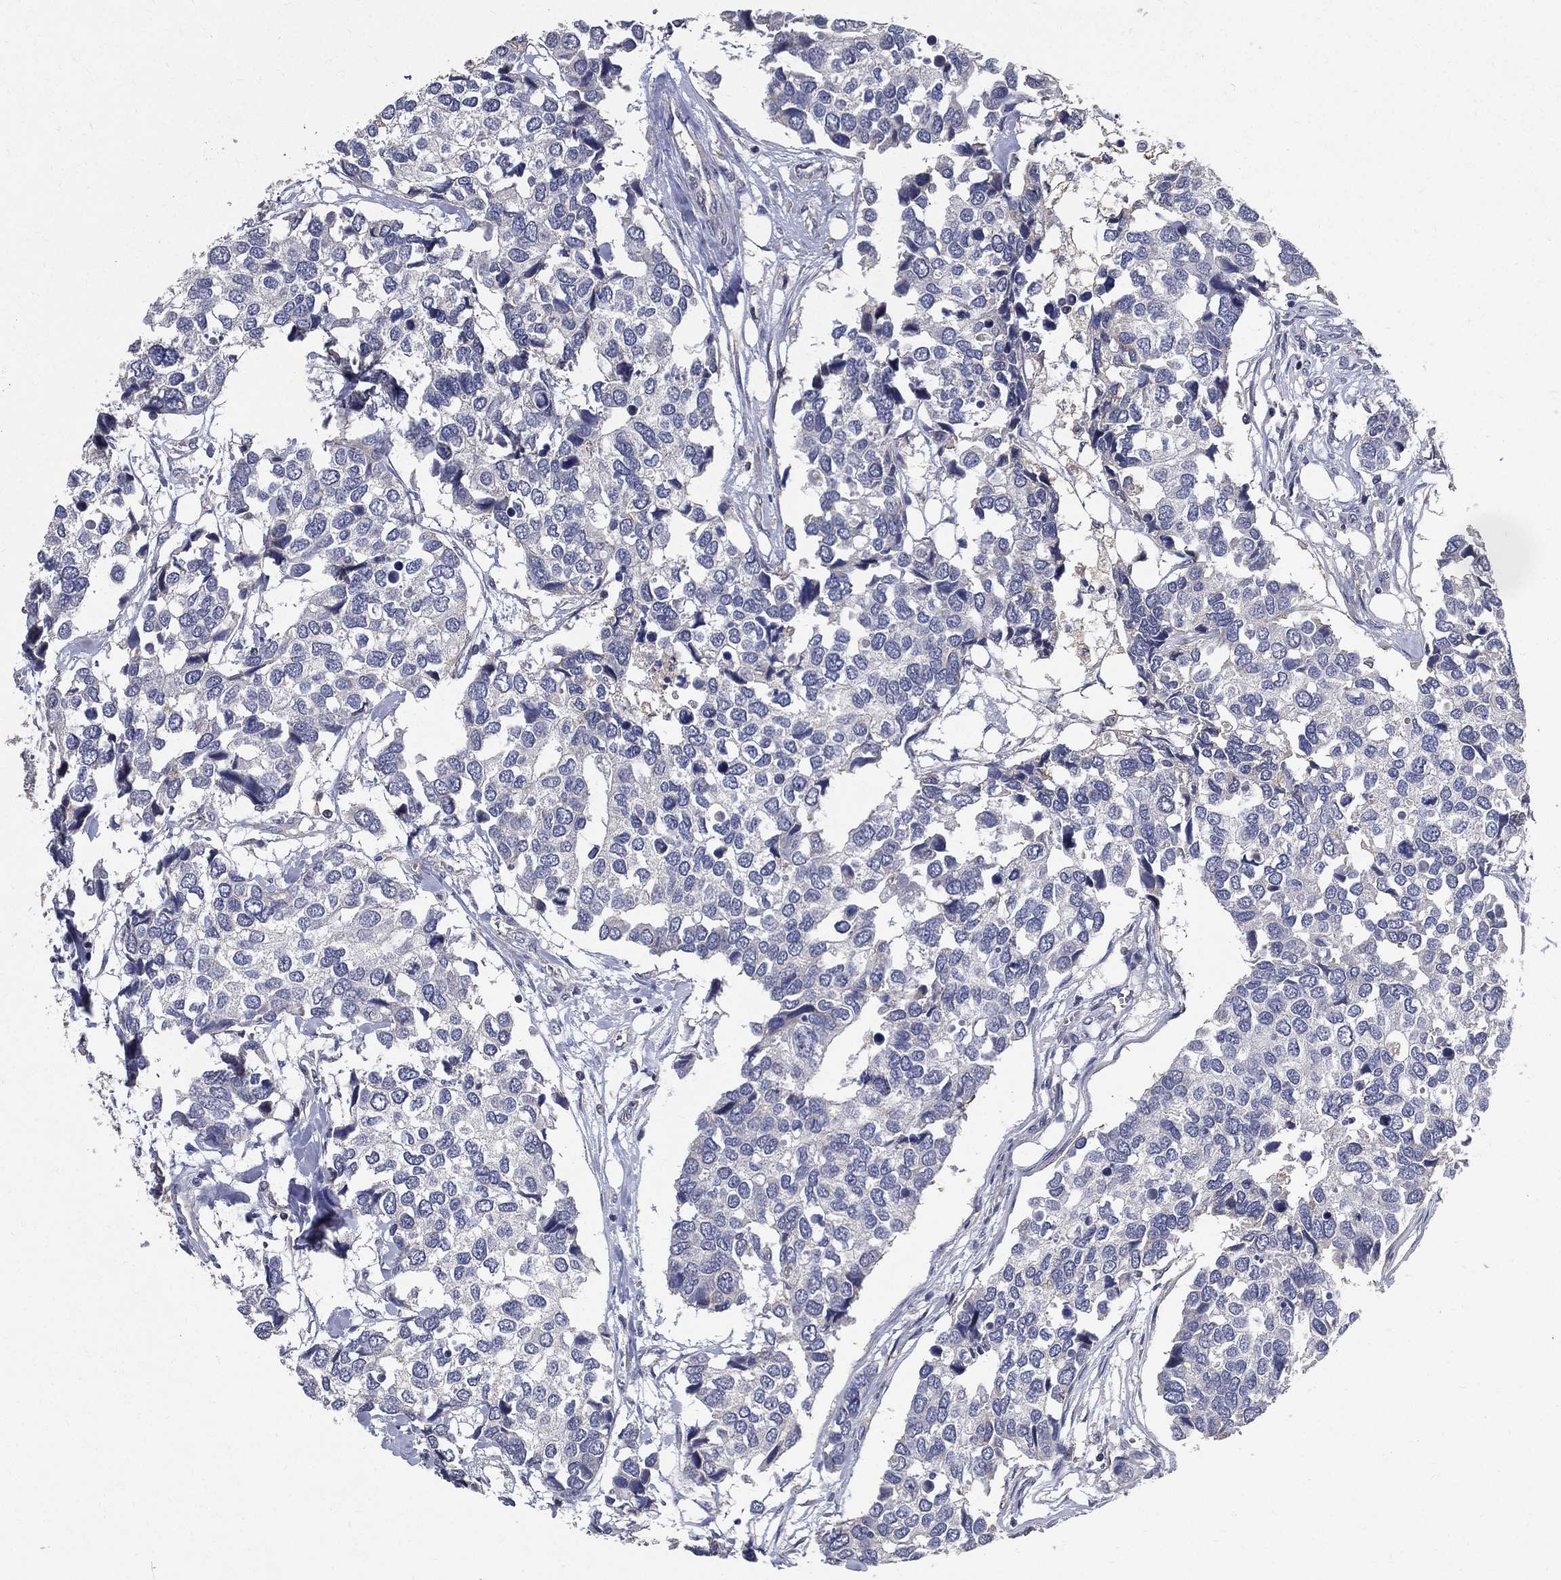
{"staining": {"intensity": "negative", "quantity": "none", "location": "none"}, "tissue": "breast cancer", "cell_type": "Tumor cells", "image_type": "cancer", "snomed": [{"axis": "morphology", "description": "Duct carcinoma"}, {"axis": "topography", "description": "Breast"}], "caption": "Immunohistochemistry of breast cancer shows no positivity in tumor cells.", "gene": "SERPINB2", "patient": {"sex": "female", "age": 83}}